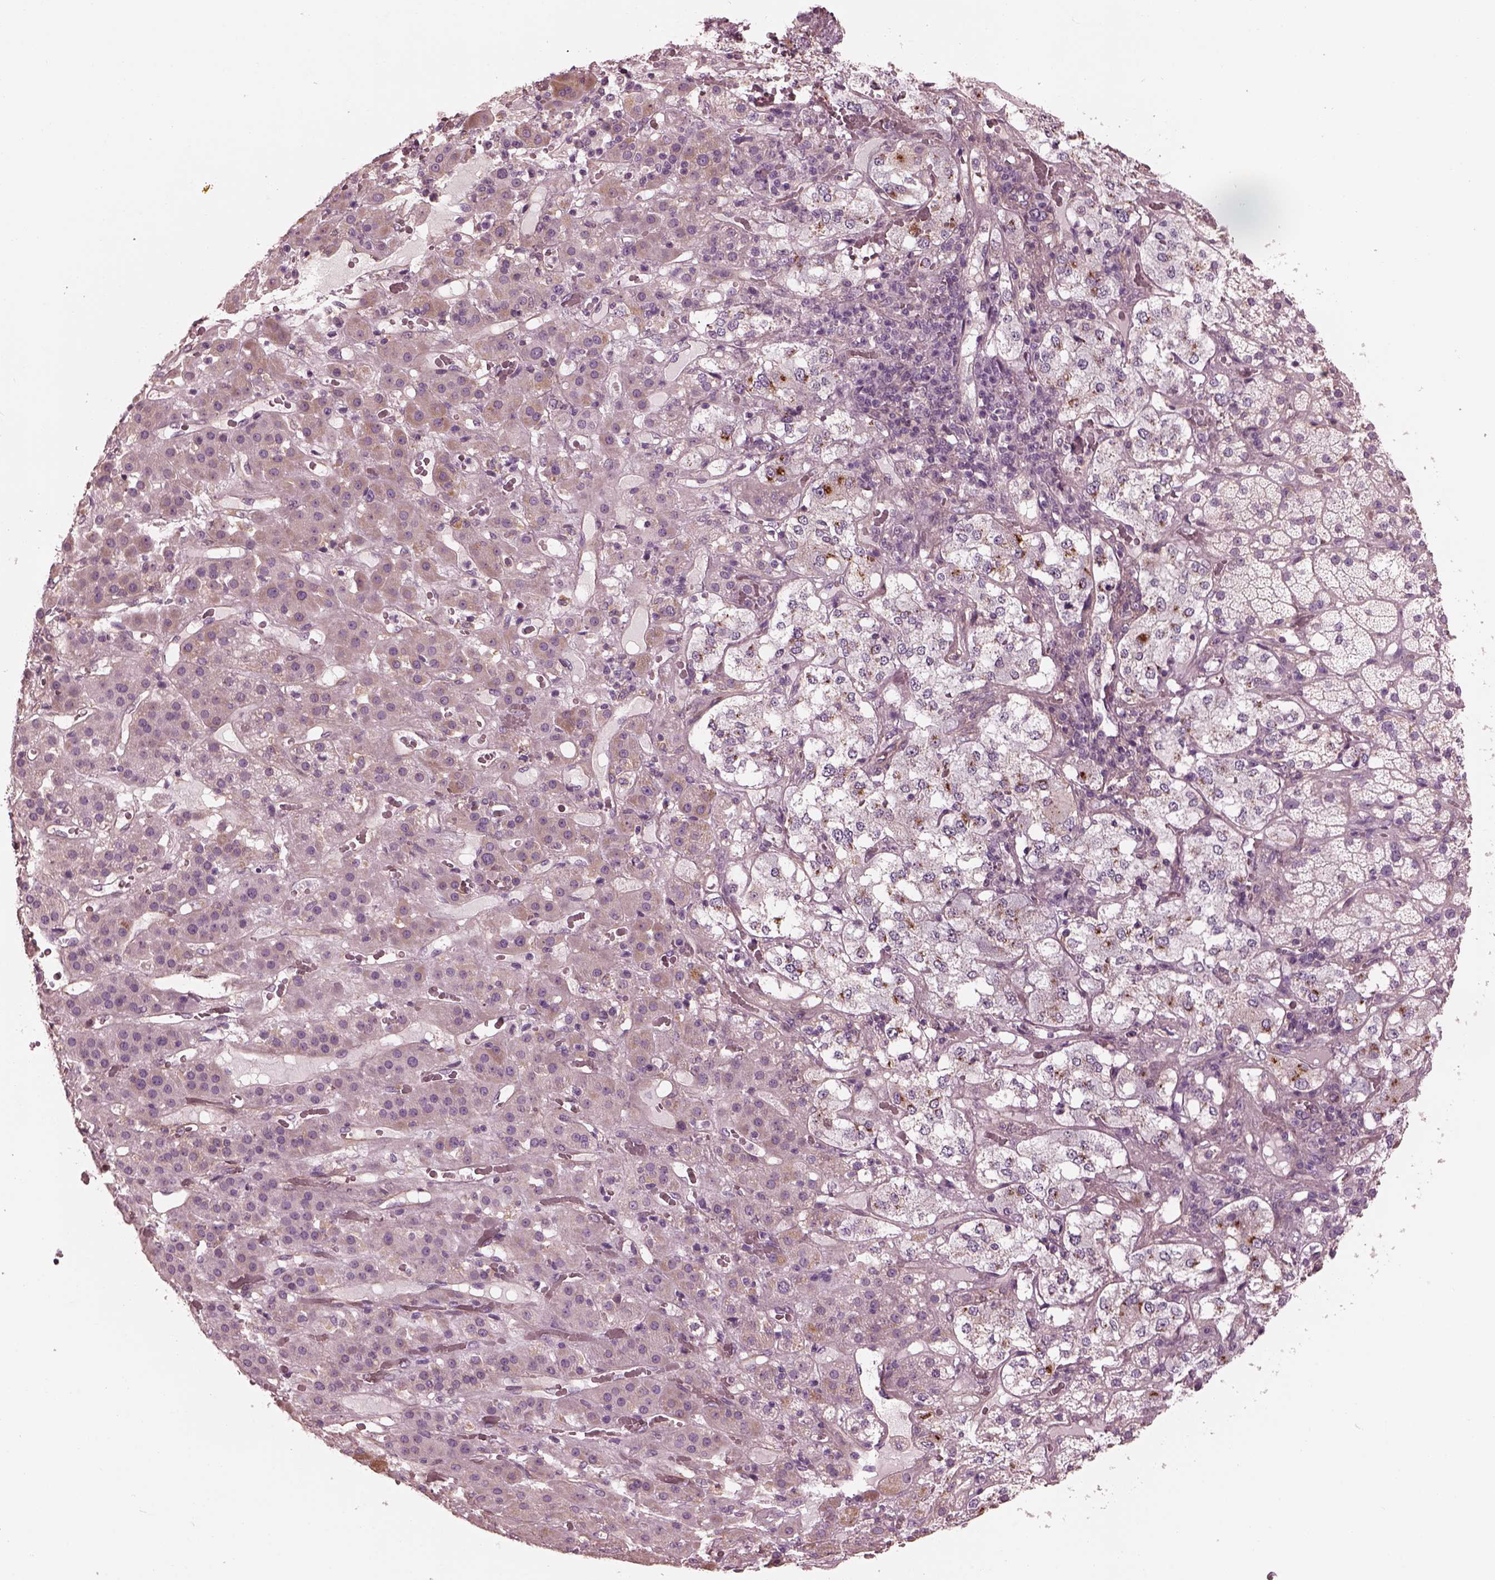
{"staining": {"intensity": "weak", "quantity": "25%-75%", "location": "cytoplasmic/membranous"}, "tissue": "adrenal gland", "cell_type": "Glandular cells", "image_type": "normal", "snomed": [{"axis": "morphology", "description": "Normal tissue, NOS"}, {"axis": "topography", "description": "Adrenal gland"}], "caption": "Weak cytoplasmic/membranous protein positivity is present in about 25%-75% of glandular cells in adrenal gland. (Brightfield microscopy of DAB IHC at high magnification).", "gene": "ELAPOR1", "patient": {"sex": "male", "age": 57}}